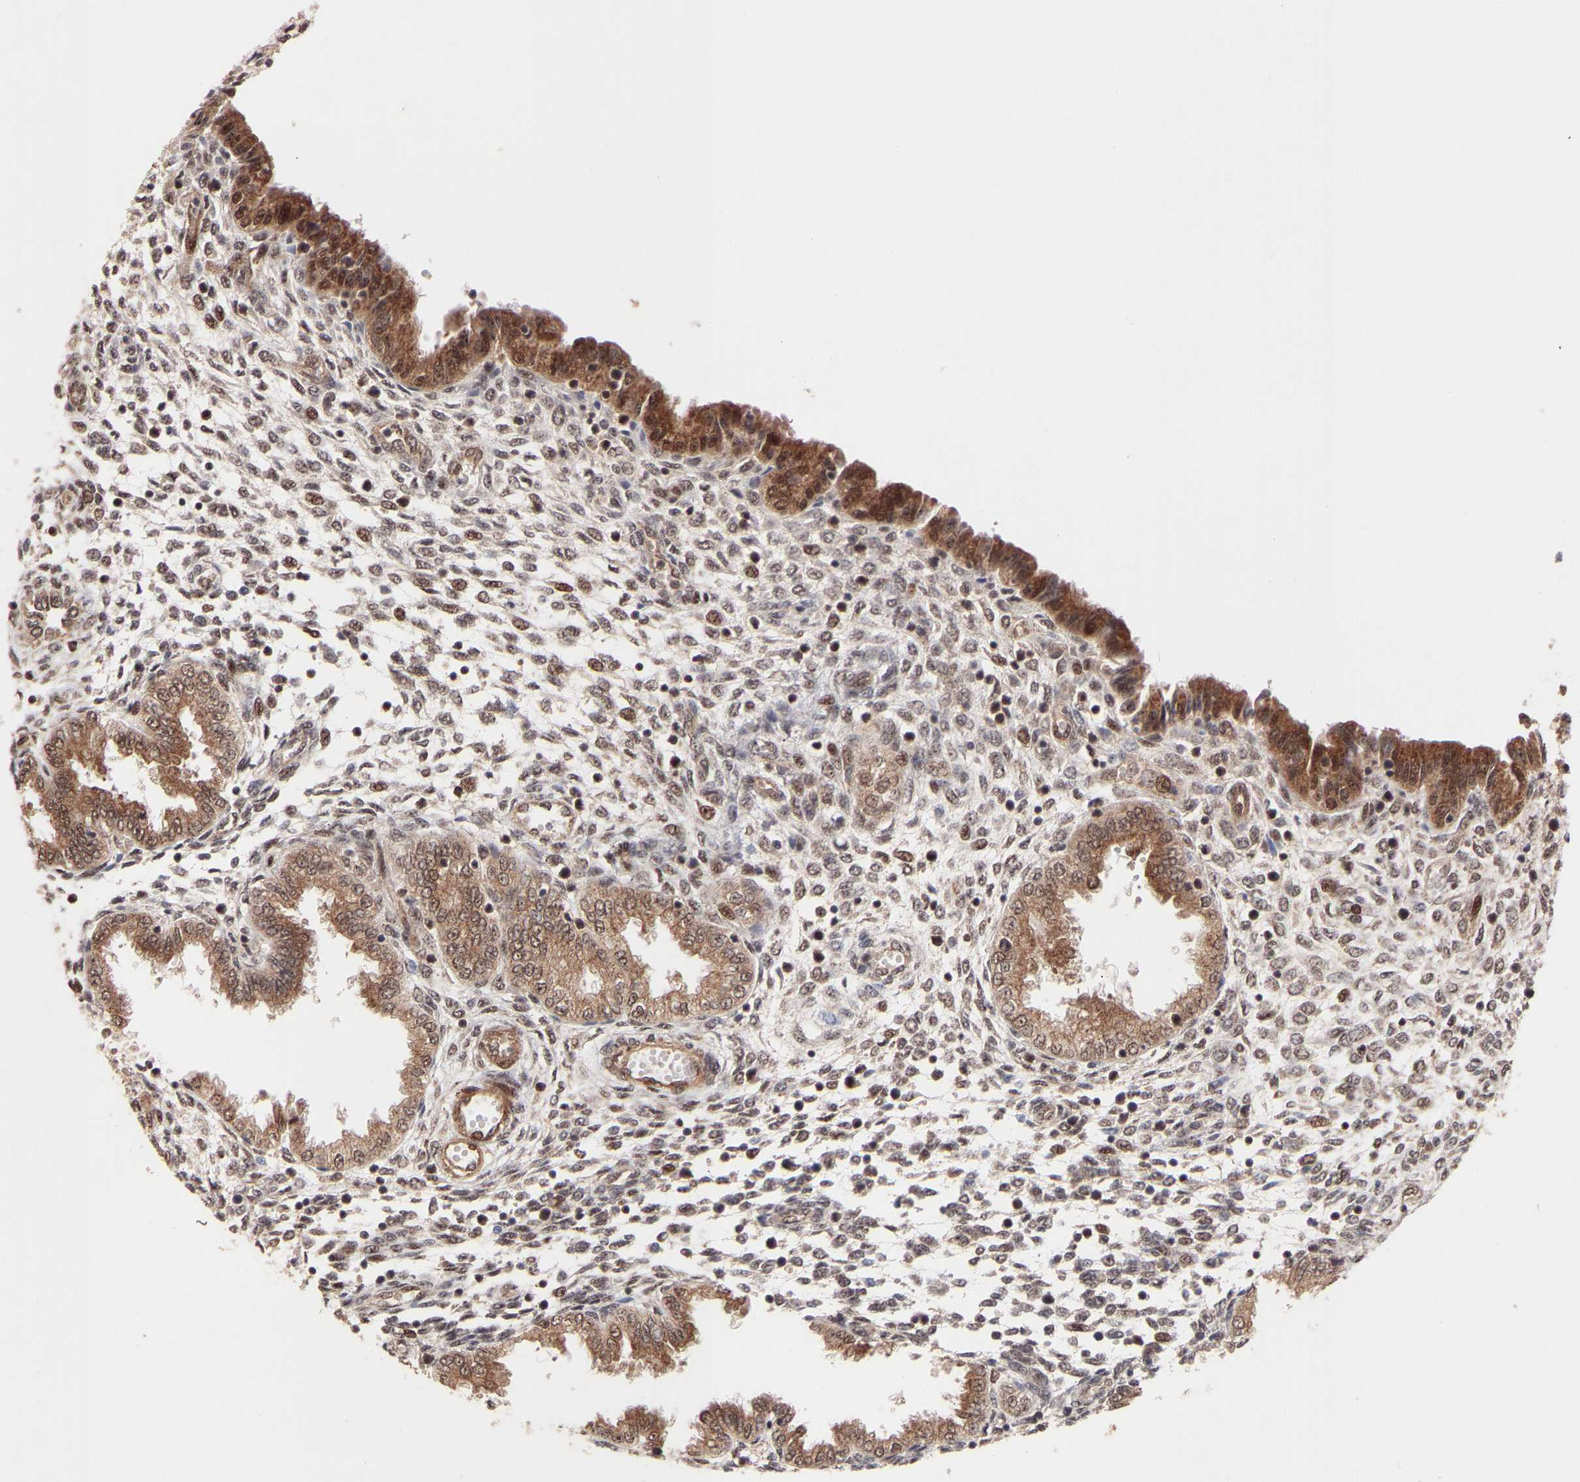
{"staining": {"intensity": "weak", "quantity": "25%-75%", "location": "cytoplasmic/membranous,nuclear"}, "tissue": "endometrium", "cell_type": "Cells in endometrial stroma", "image_type": "normal", "snomed": [{"axis": "morphology", "description": "Normal tissue, NOS"}, {"axis": "topography", "description": "Endometrium"}], "caption": "The histopathology image reveals immunohistochemical staining of unremarkable endometrium. There is weak cytoplasmic/membranous,nuclear positivity is identified in approximately 25%-75% of cells in endometrial stroma.", "gene": "PDLIM5", "patient": {"sex": "female", "age": 33}}